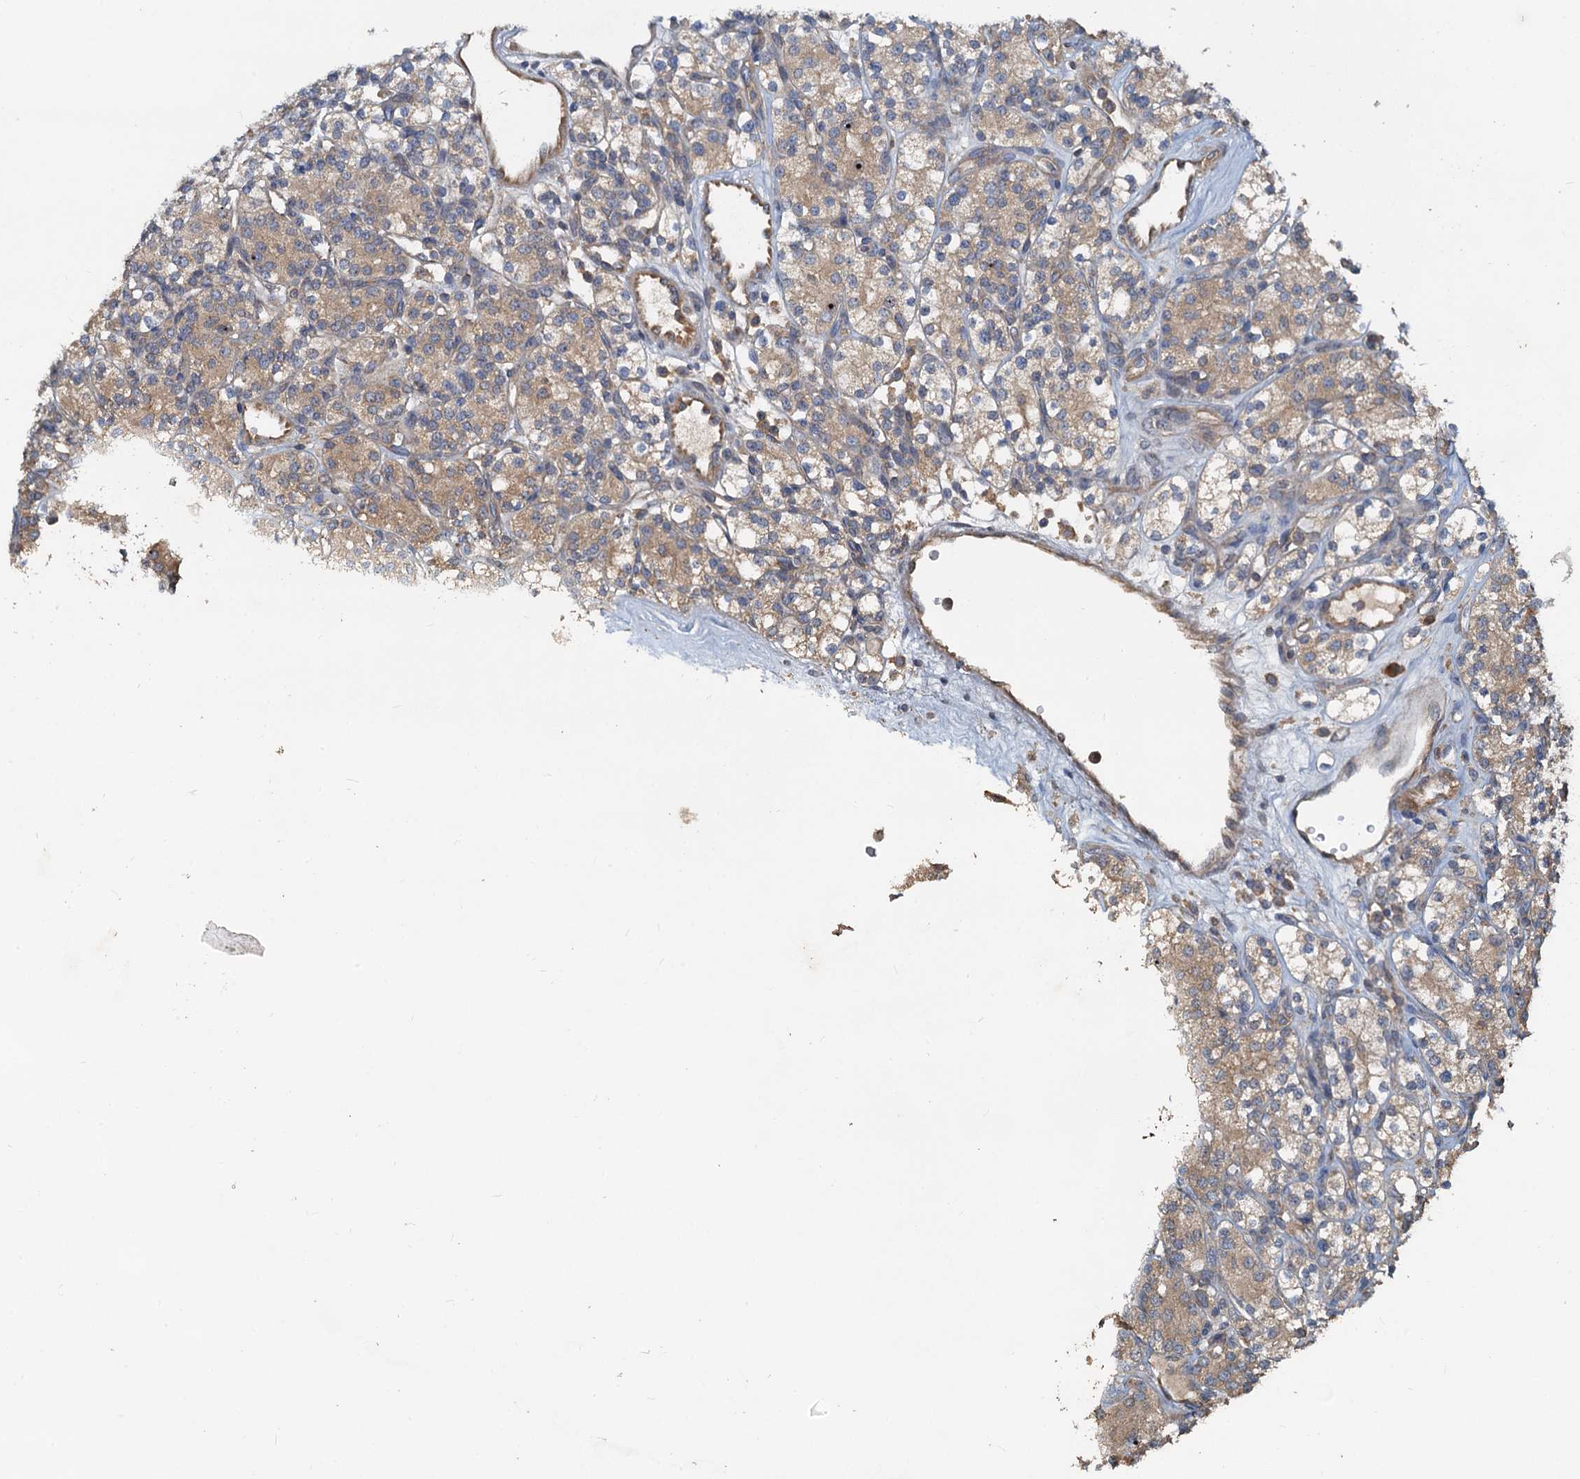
{"staining": {"intensity": "moderate", "quantity": "25%-75%", "location": "cytoplasmic/membranous"}, "tissue": "renal cancer", "cell_type": "Tumor cells", "image_type": "cancer", "snomed": [{"axis": "morphology", "description": "Adenocarcinoma, NOS"}, {"axis": "topography", "description": "Kidney"}], "caption": "Renal cancer stained with a protein marker exhibits moderate staining in tumor cells.", "gene": "HYI", "patient": {"sex": "male", "age": 77}}